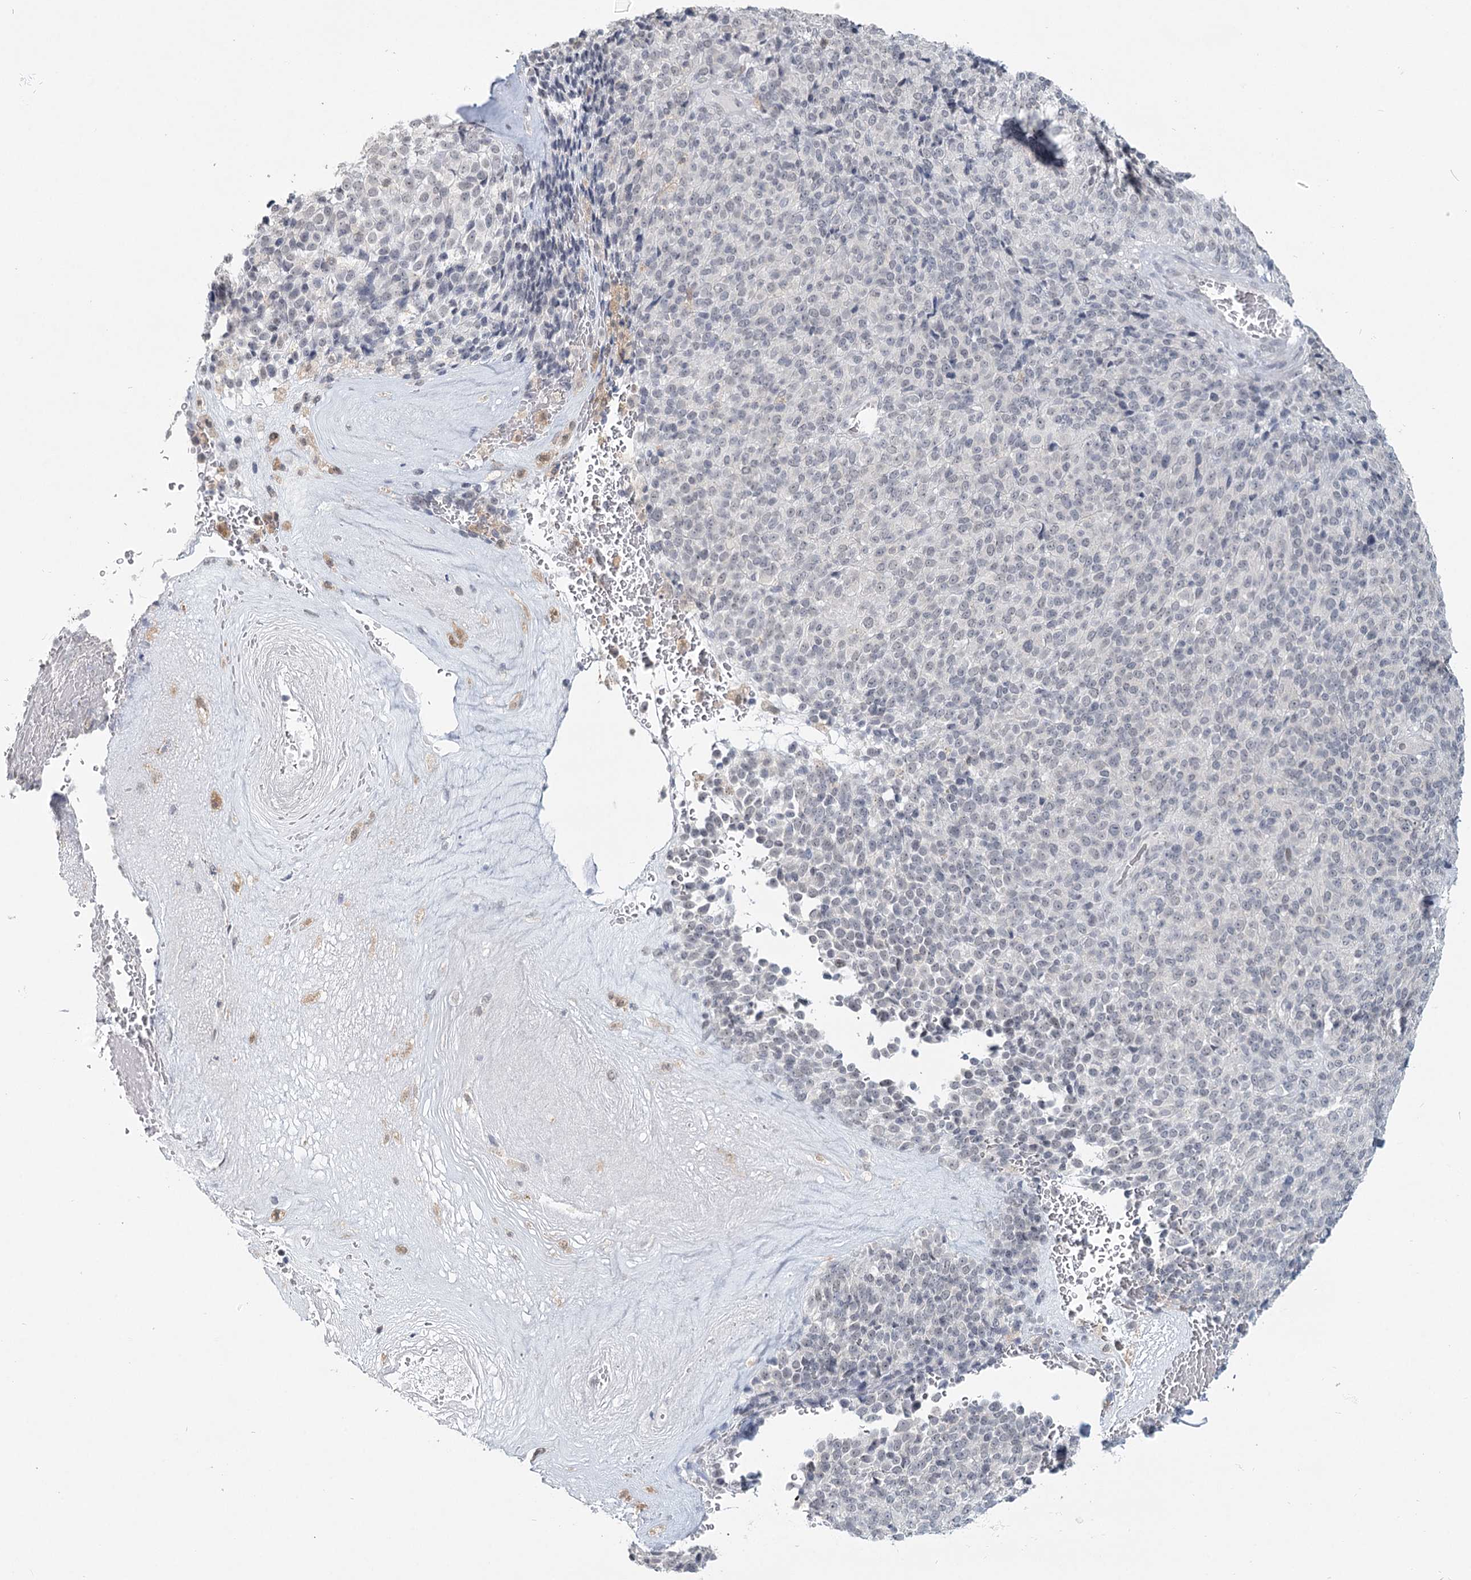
{"staining": {"intensity": "negative", "quantity": "none", "location": "none"}, "tissue": "melanoma", "cell_type": "Tumor cells", "image_type": "cancer", "snomed": [{"axis": "morphology", "description": "Malignant melanoma, Metastatic site"}, {"axis": "topography", "description": "Brain"}], "caption": "IHC photomicrograph of neoplastic tissue: human malignant melanoma (metastatic site) stained with DAB exhibits no significant protein positivity in tumor cells. (IHC, brightfield microscopy, high magnification).", "gene": "TMEM70", "patient": {"sex": "female", "age": 56}}